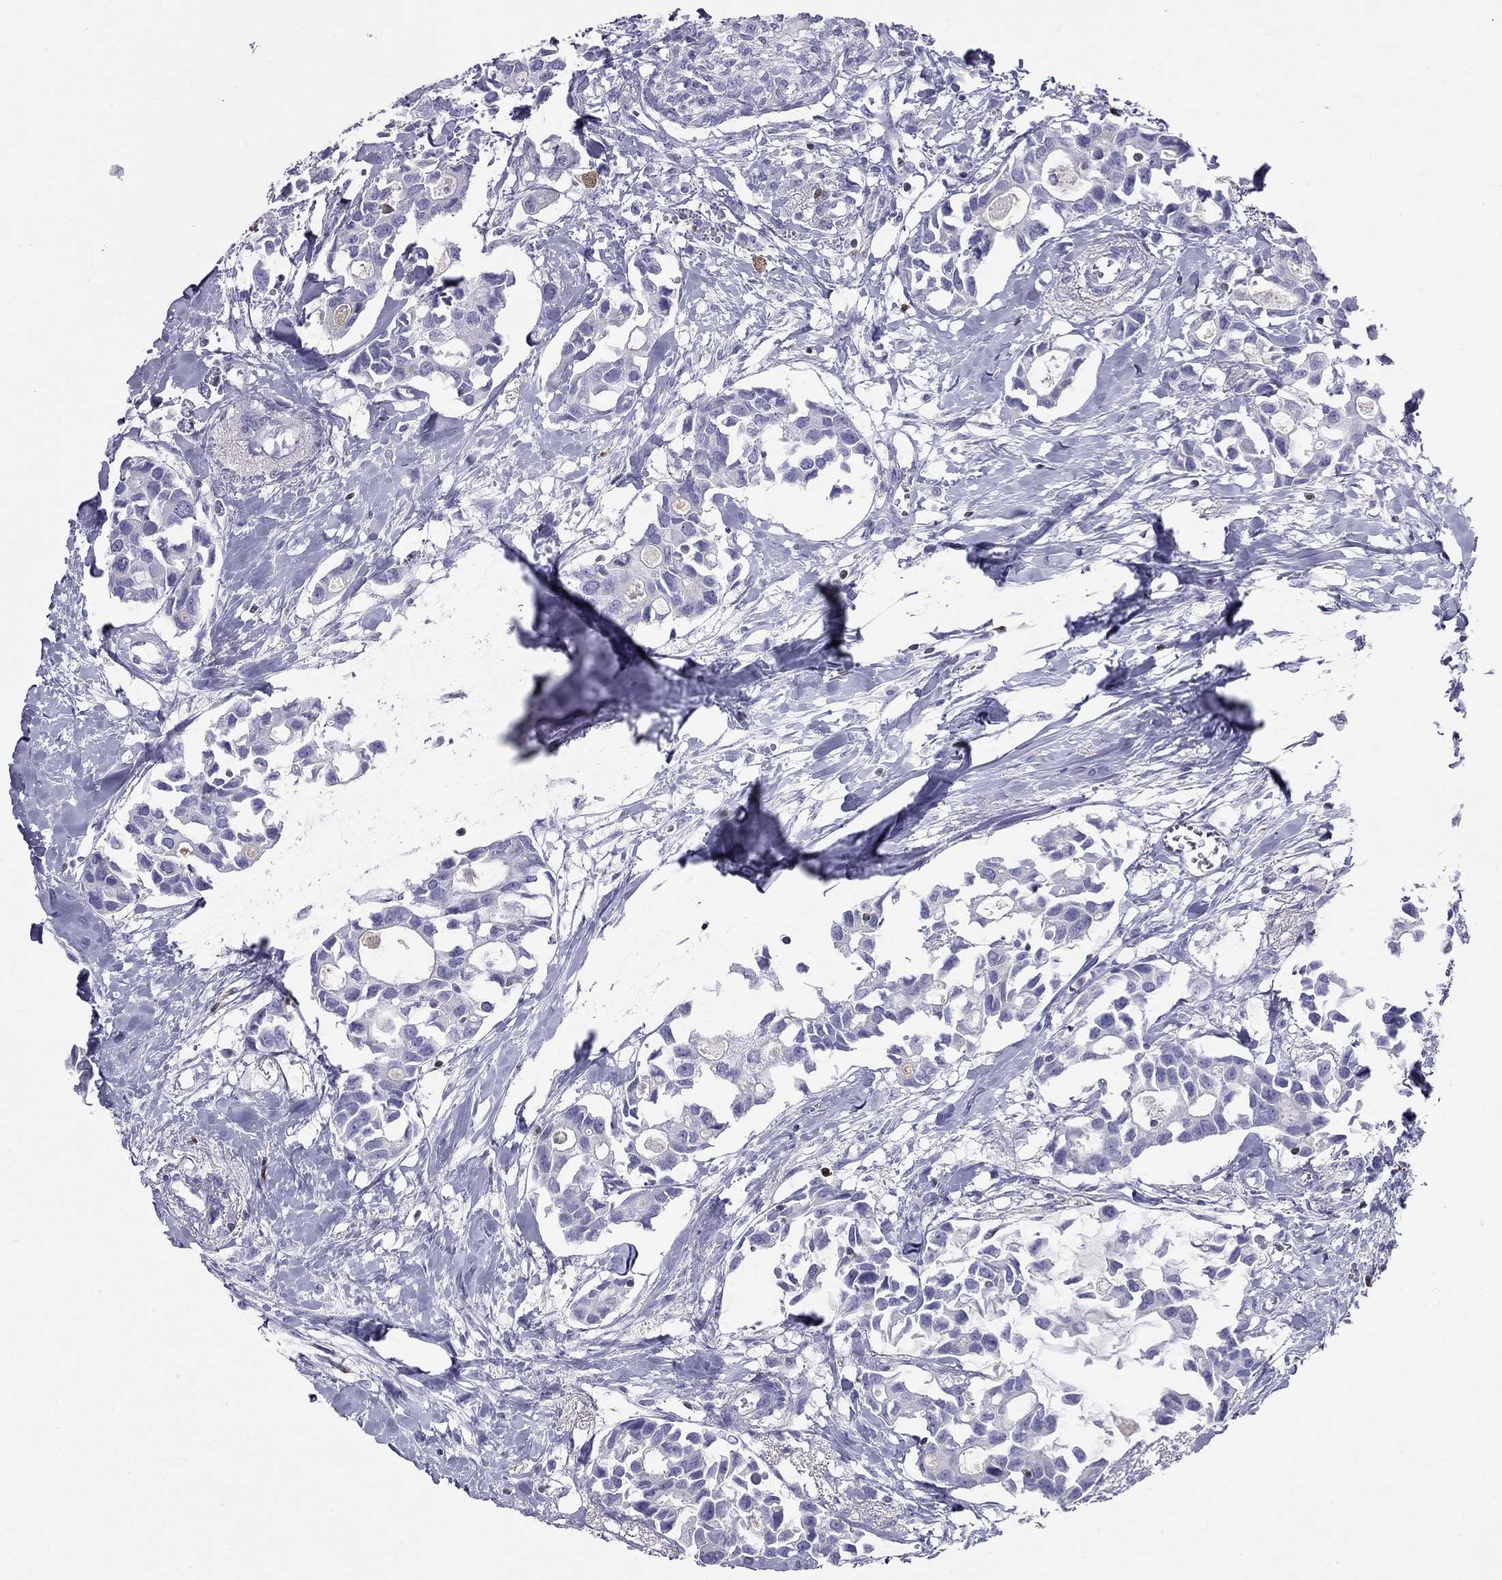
{"staining": {"intensity": "negative", "quantity": "none", "location": "none"}, "tissue": "breast cancer", "cell_type": "Tumor cells", "image_type": "cancer", "snomed": [{"axis": "morphology", "description": "Duct carcinoma"}, {"axis": "topography", "description": "Breast"}], "caption": "Immunohistochemistry (IHC) histopathology image of breast cancer stained for a protein (brown), which displays no positivity in tumor cells. (Brightfield microscopy of DAB (3,3'-diaminobenzidine) immunohistochemistry (IHC) at high magnification).", "gene": "SH2D2A", "patient": {"sex": "female", "age": 83}}